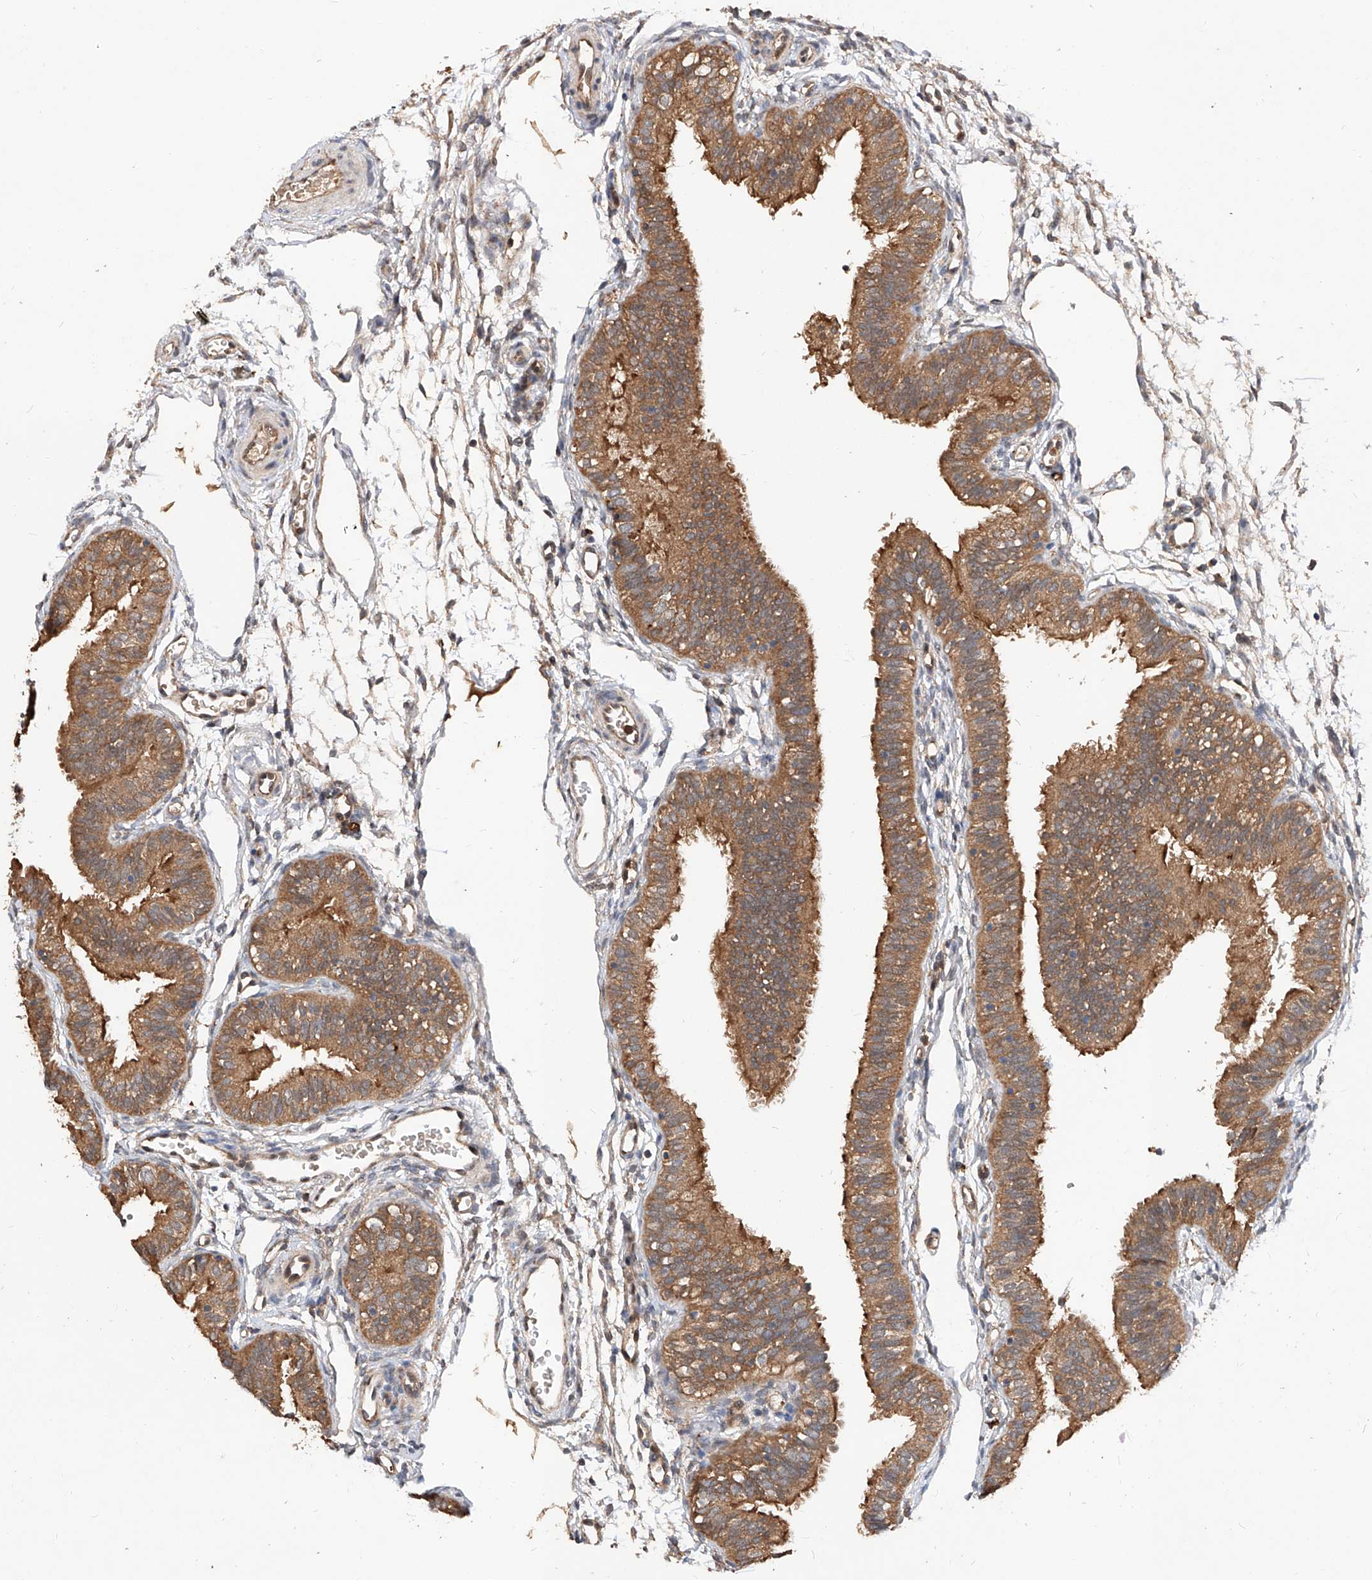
{"staining": {"intensity": "strong", "quantity": ">75%", "location": "cytoplasmic/membranous,nuclear"}, "tissue": "fallopian tube", "cell_type": "Glandular cells", "image_type": "normal", "snomed": [{"axis": "morphology", "description": "Normal tissue, NOS"}, {"axis": "topography", "description": "Fallopian tube"}], "caption": "Protein expression analysis of unremarkable fallopian tube demonstrates strong cytoplasmic/membranous,nuclear staining in about >75% of glandular cells. The protein is stained brown, and the nuclei are stained in blue (DAB IHC with brightfield microscopy, high magnification).", "gene": "RILPL2", "patient": {"sex": "female", "age": 35}}